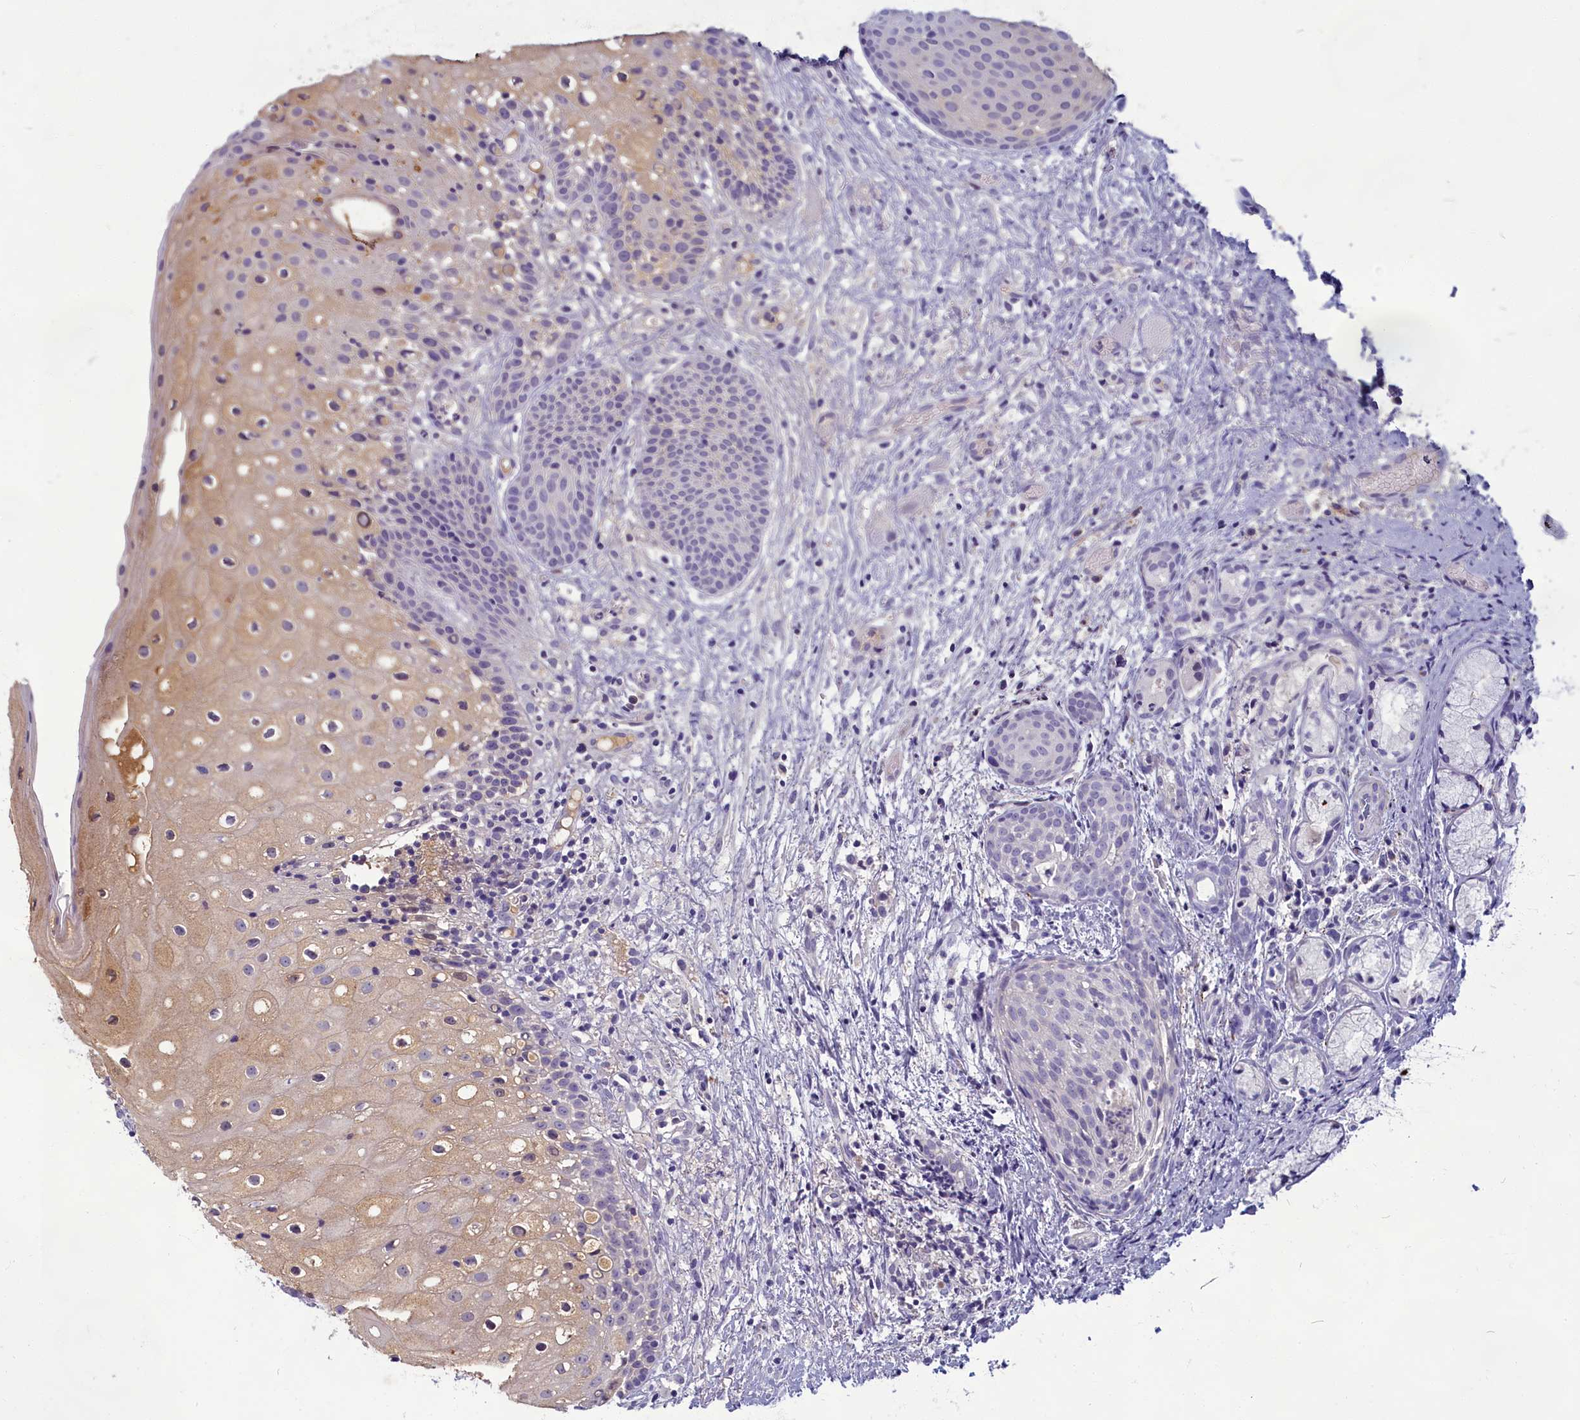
{"staining": {"intensity": "weak", "quantity": "<25%", "location": "cytoplasmic/membranous"}, "tissue": "oral mucosa", "cell_type": "Squamous epithelial cells", "image_type": "normal", "snomed": [{"axis": "morphology", "description": "Normal tissue, NOS"}, {"axis": "topography", "description": "Oral tissue"}], "caption": "An image of human oral mucosa is negative for staining in squamous epithelial cells. (DAB immunohistochemistry, high magnification).", "gene": "SV2C", "patient": {"sex": "female", "age": 69}}